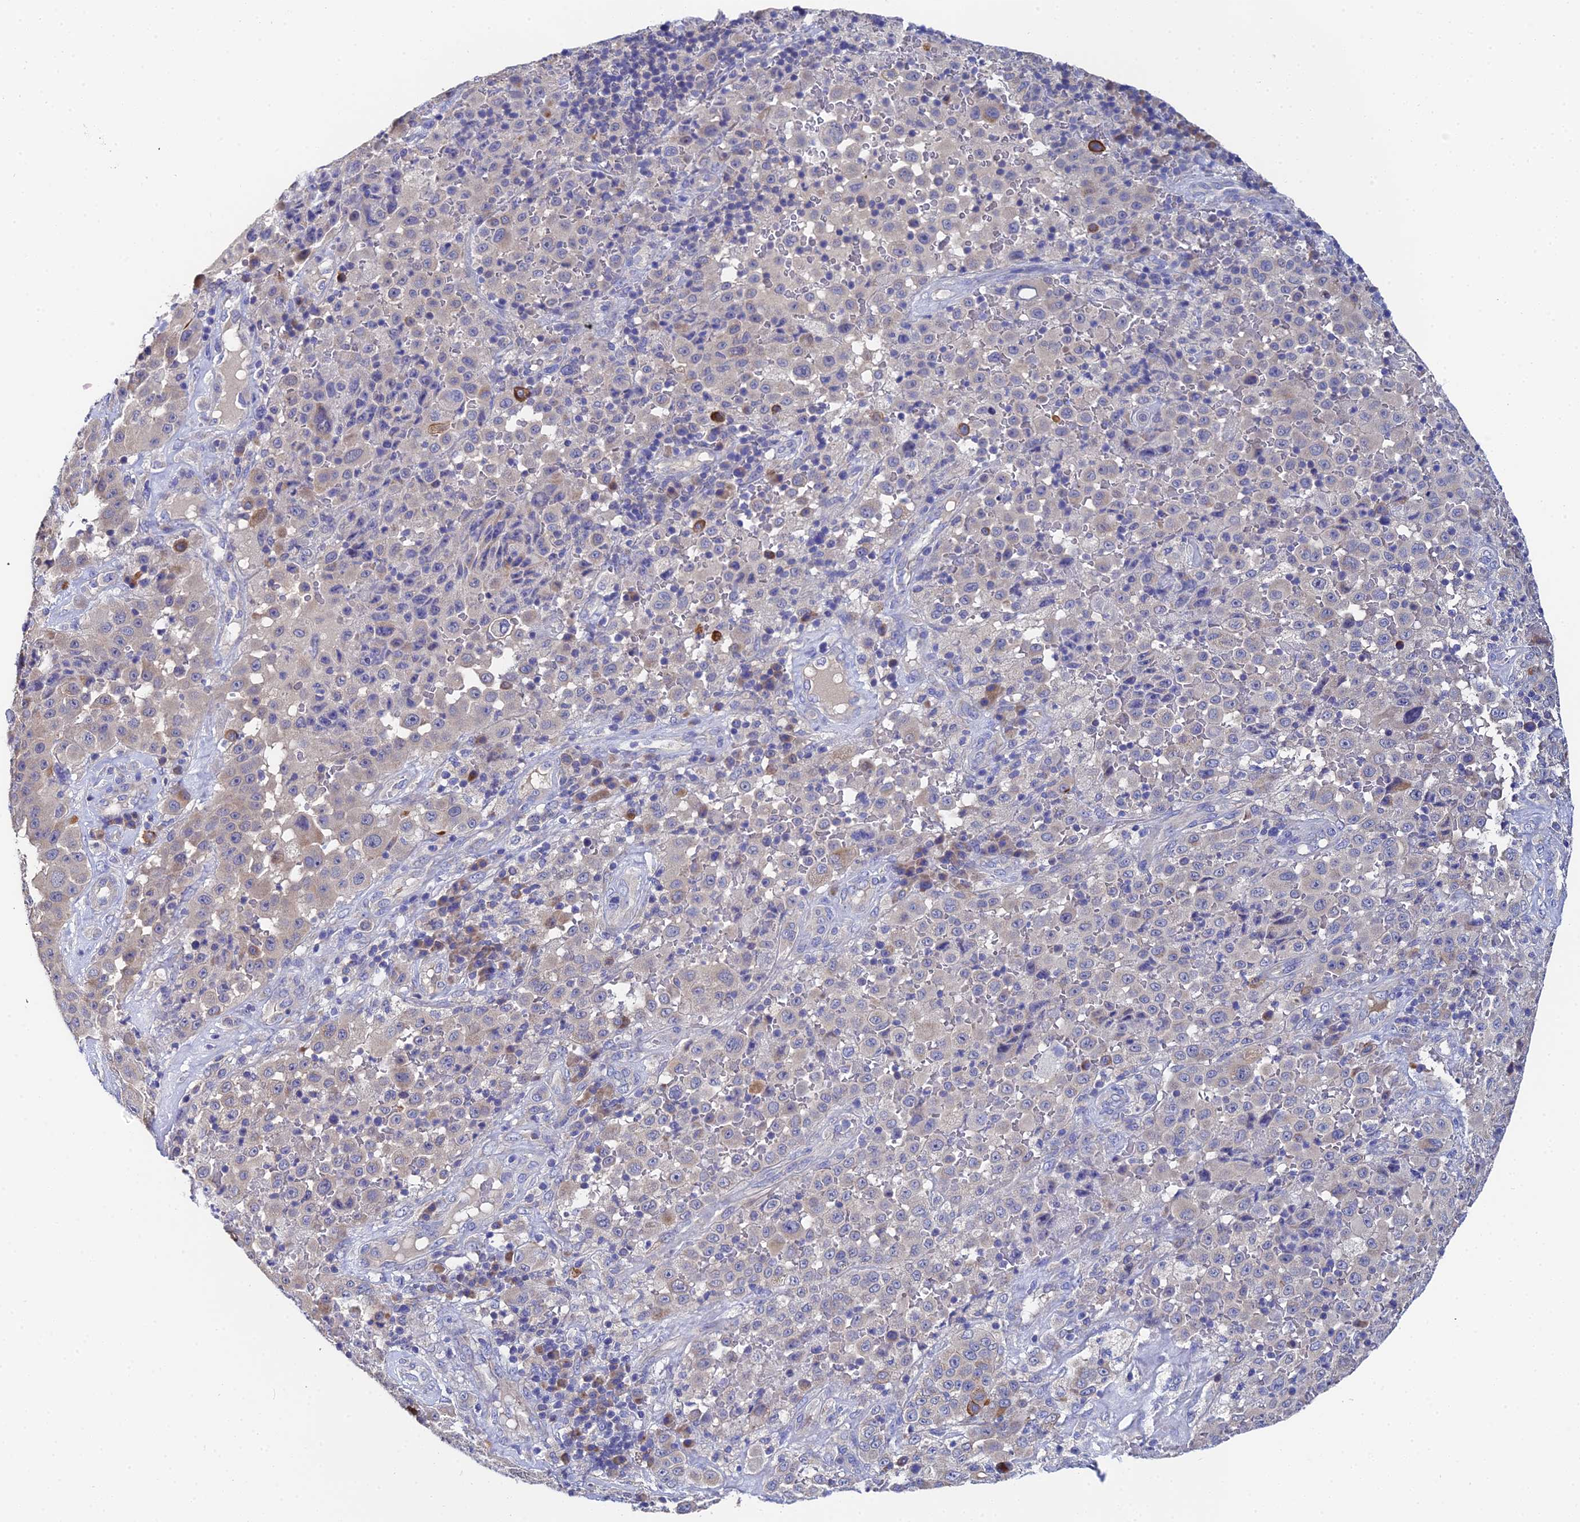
{"staining": {"intensity": "negative", "quantity": "none", "location": "none"}, "tissue": "melanoma", "cell_type": "Tumor cells", "image_type": "cancer", "snomed": [{"axis": "morphology", "description": "Malignant melanoma, Metastatic site"}, {"axis": "topography", "description": "Lymph node"}], "caption": "Tumor cells show no significant protein expression in malignant melanoma (metastatic site). (DAB immunohistochemistry (IHC), high magnification).", "gene": "UBE2L3", "patient": {"sex": "male", "age": 62}}